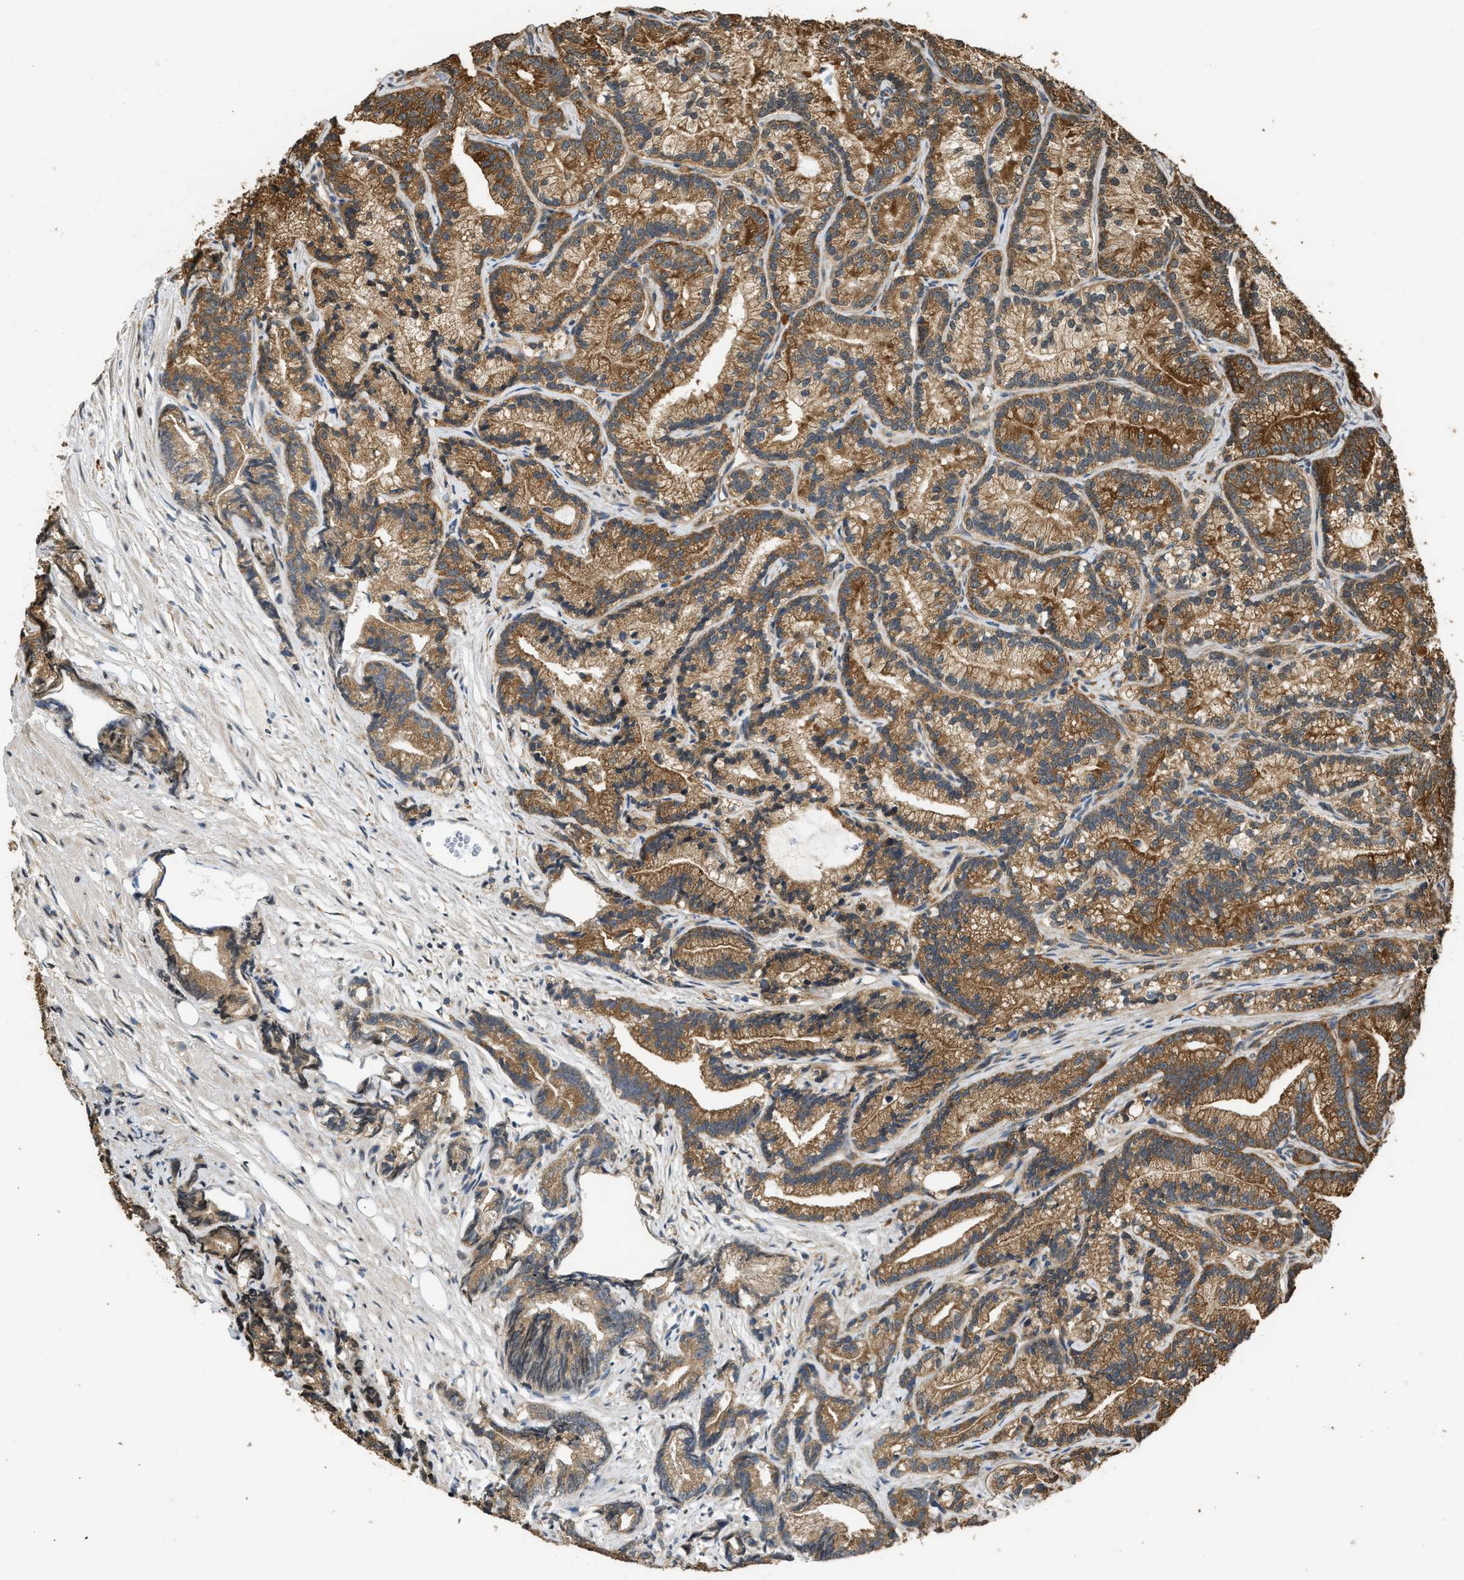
{"staining": {"intensity": "moderate", "quantity": ">75%", "location": "cytoplasmic/membranous"}, "tissue": "prostate cancer", "cell_type": "Tumor cells", "image_type": "cancer", "snomed": [{"axis": "morphology", "description": "Adenocarcinoma, Low grade"}, {"axis": "topography", "description": "Prostate"}], "caption": "An immunohistochemistry (IHC) image of neoplastic tissue is shown. Protein staining in brown highlights moderate cytoplasmic/membranous positivity in prostate cancer within tumor cells. (DAB = brown stain, brightfield microscopy at high magnification).", "gene": "SLC36A4", "patient": {"sex": "male", "age": 89}}